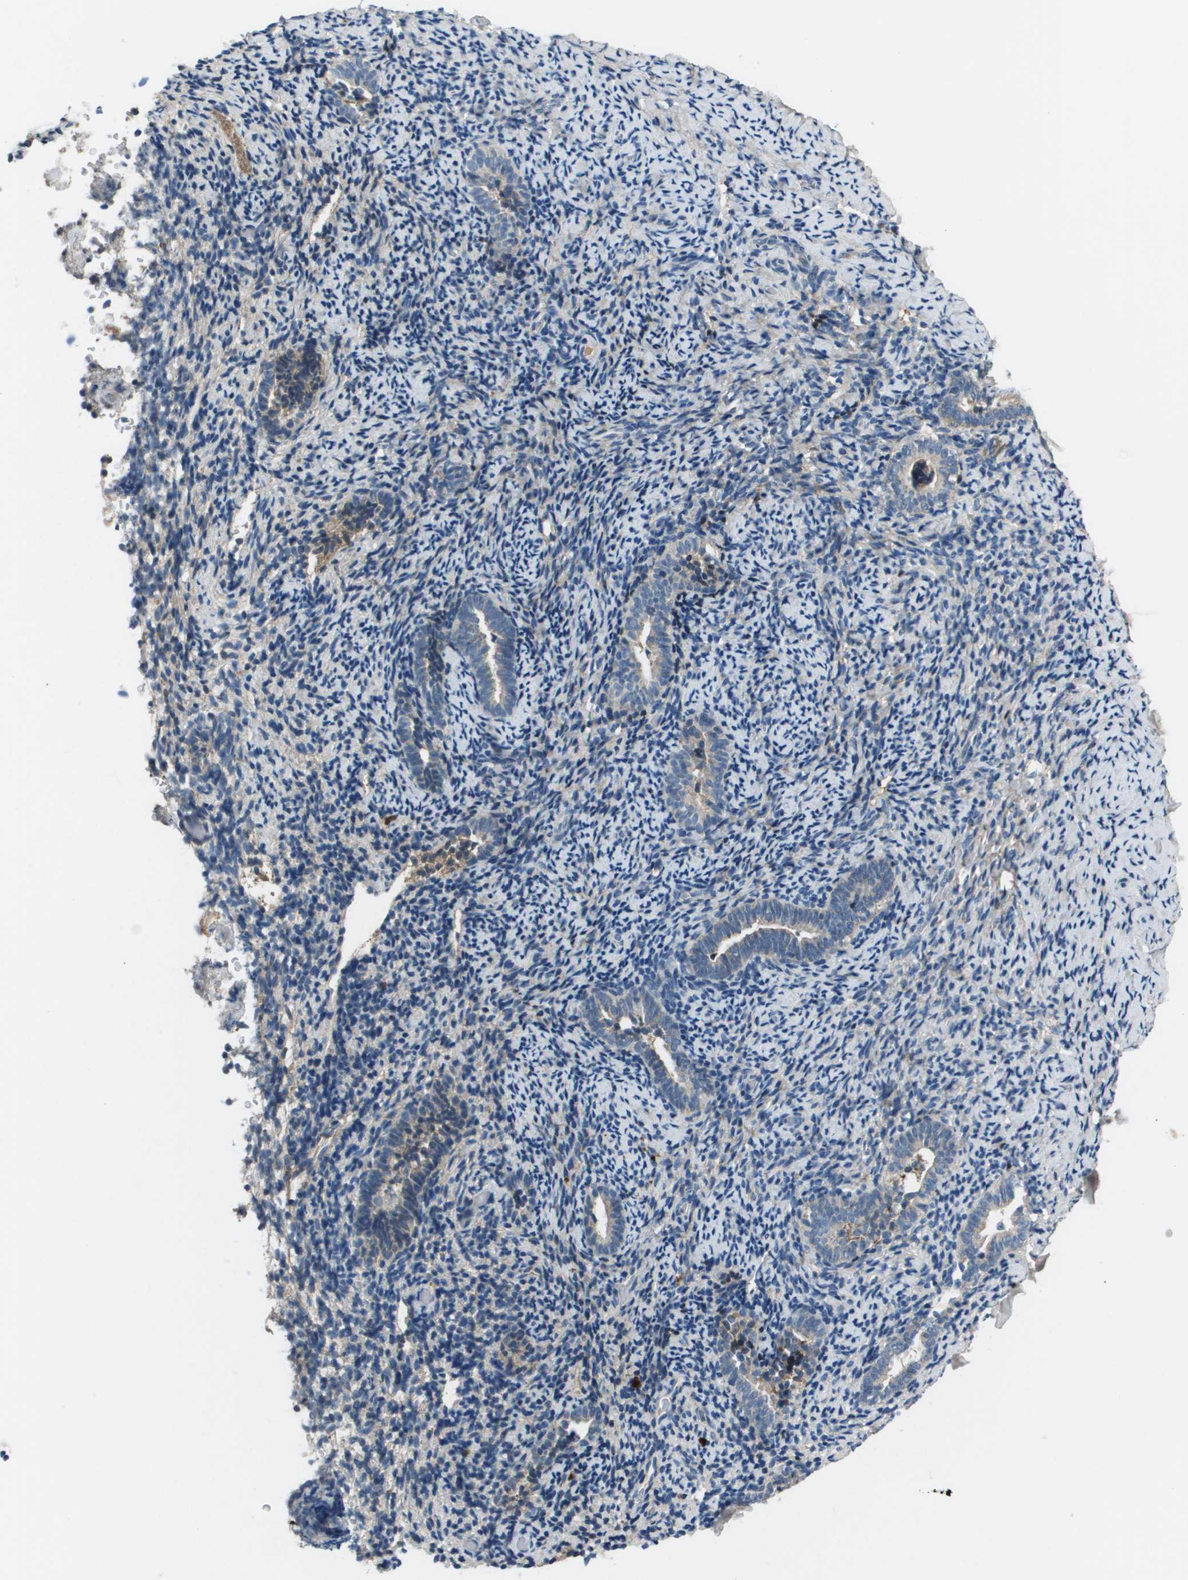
{"staining": {"intensity": "weak", "quantity": "<25%", "location": "cytoplasmic/membranous"}, "tissue": "endometrium", "cell_type": "Cells in endometrial stroma", "image_type": "normal", "snomed": [{"axis": "morphology", "description": "Normal tissue, NOS"}, {"axis": "topography", "description": "Endometrium"}], "caption": "The image exhibits no significant positivity in cells in endometrial stroma of endometrium.", "gene": "PCOLCE", "patient": {"sex": "female", "age": 51}}